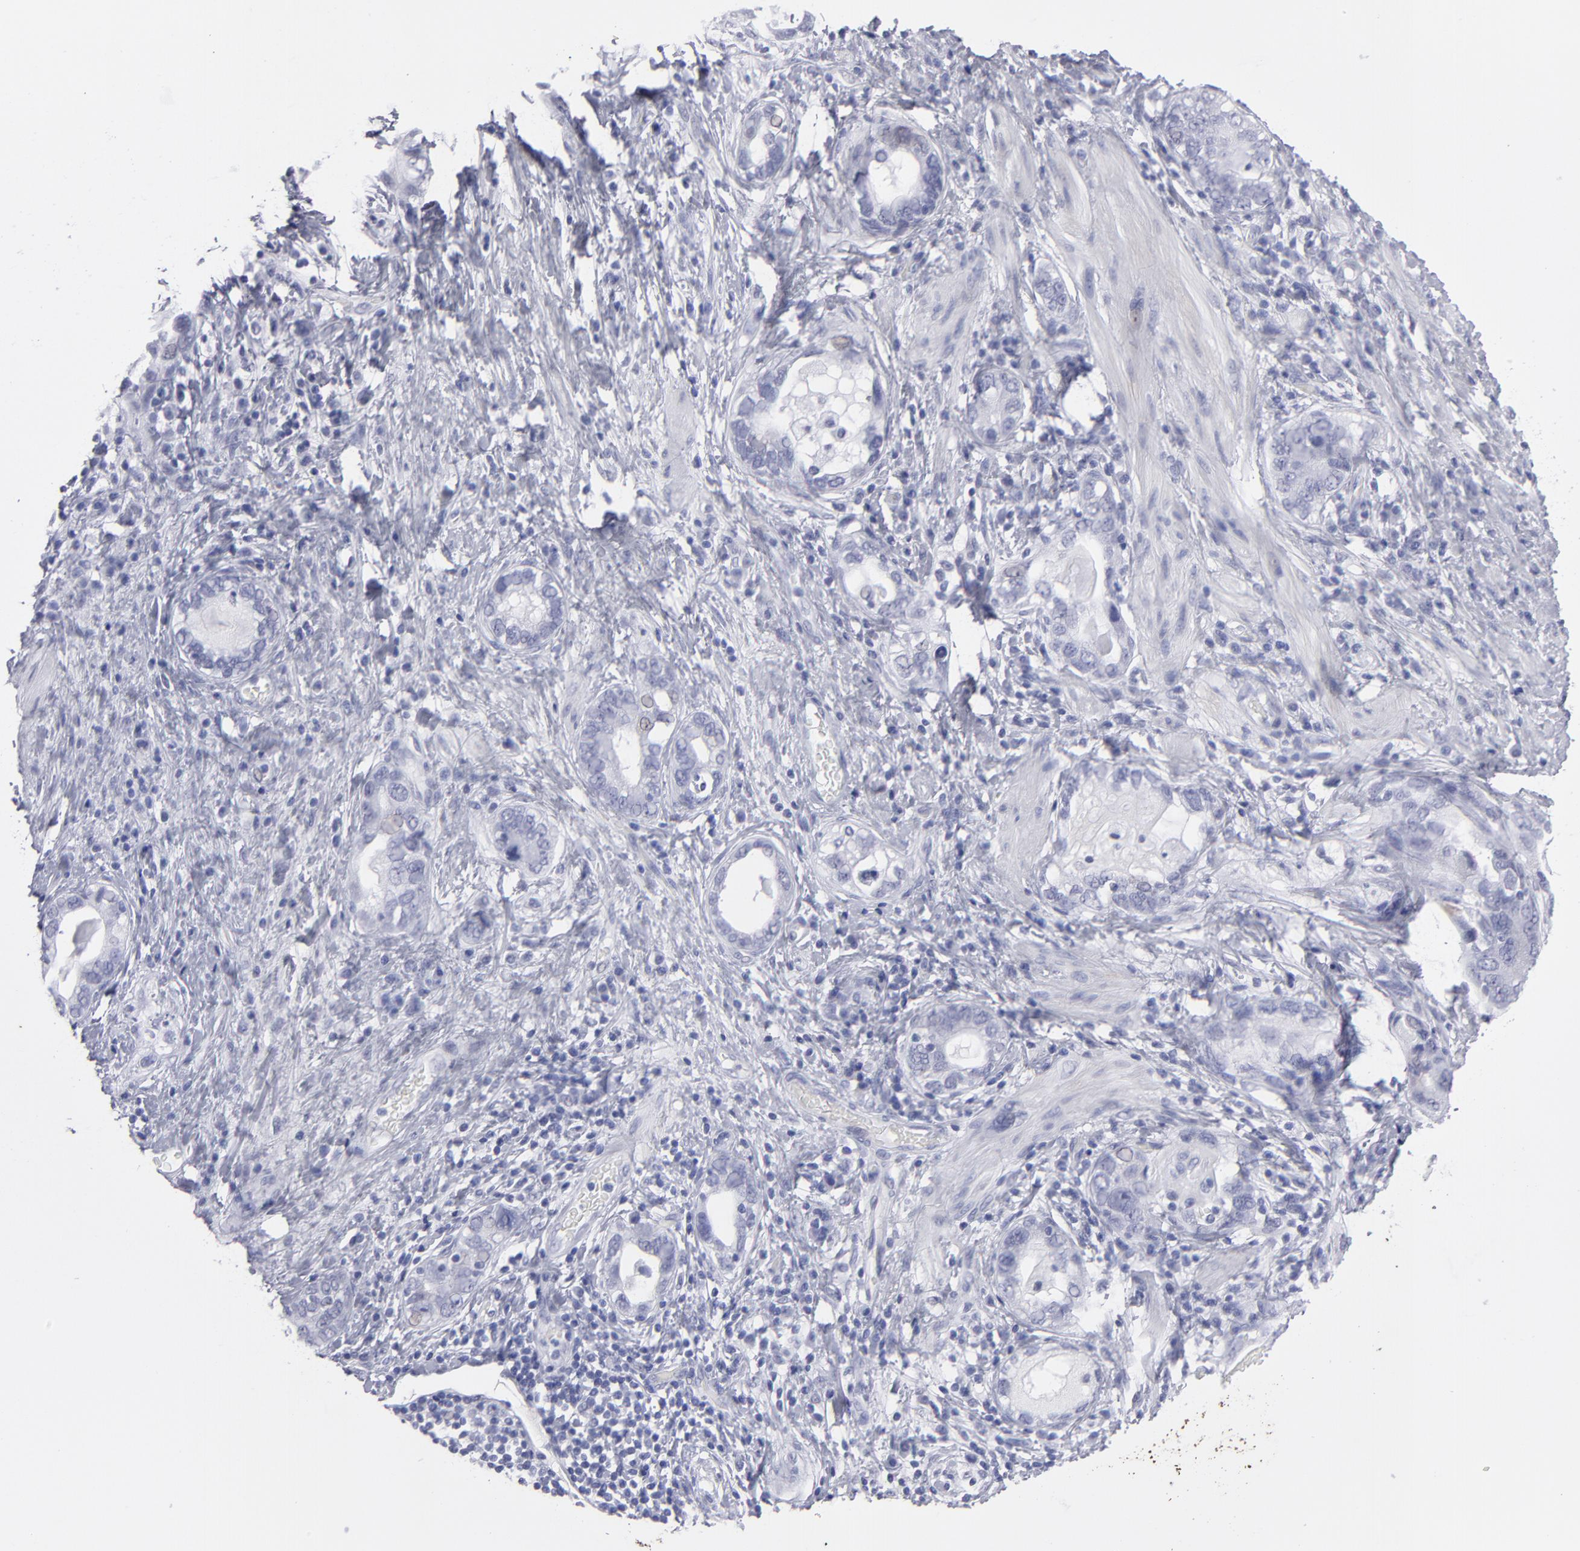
{"staining": {"intensity": "negative", "quantity": "none", "location": "none"}, "tissue": "stomach cancer", "cell_type": "Tumor cells", "image_type": "cancer", "snomed": [{"axis": "morphology", "description": "Adenocarcinoma, NOS"}, {"axis": "topography", "description": "Stomach, lower"}], "caption": "High magnification brightfield microscopy of adenocarcinoma (stomach) stained with DAB (3,3'-diaminobenzidine) (brown) and counterstained with hematoxylin (blue): tumor cells show no significant positivity. (DAB IHC visualized using brightfield microscopy, high magnification).", "gene": "ALDOB", "patient": {"sex": "female", "age": 93}}